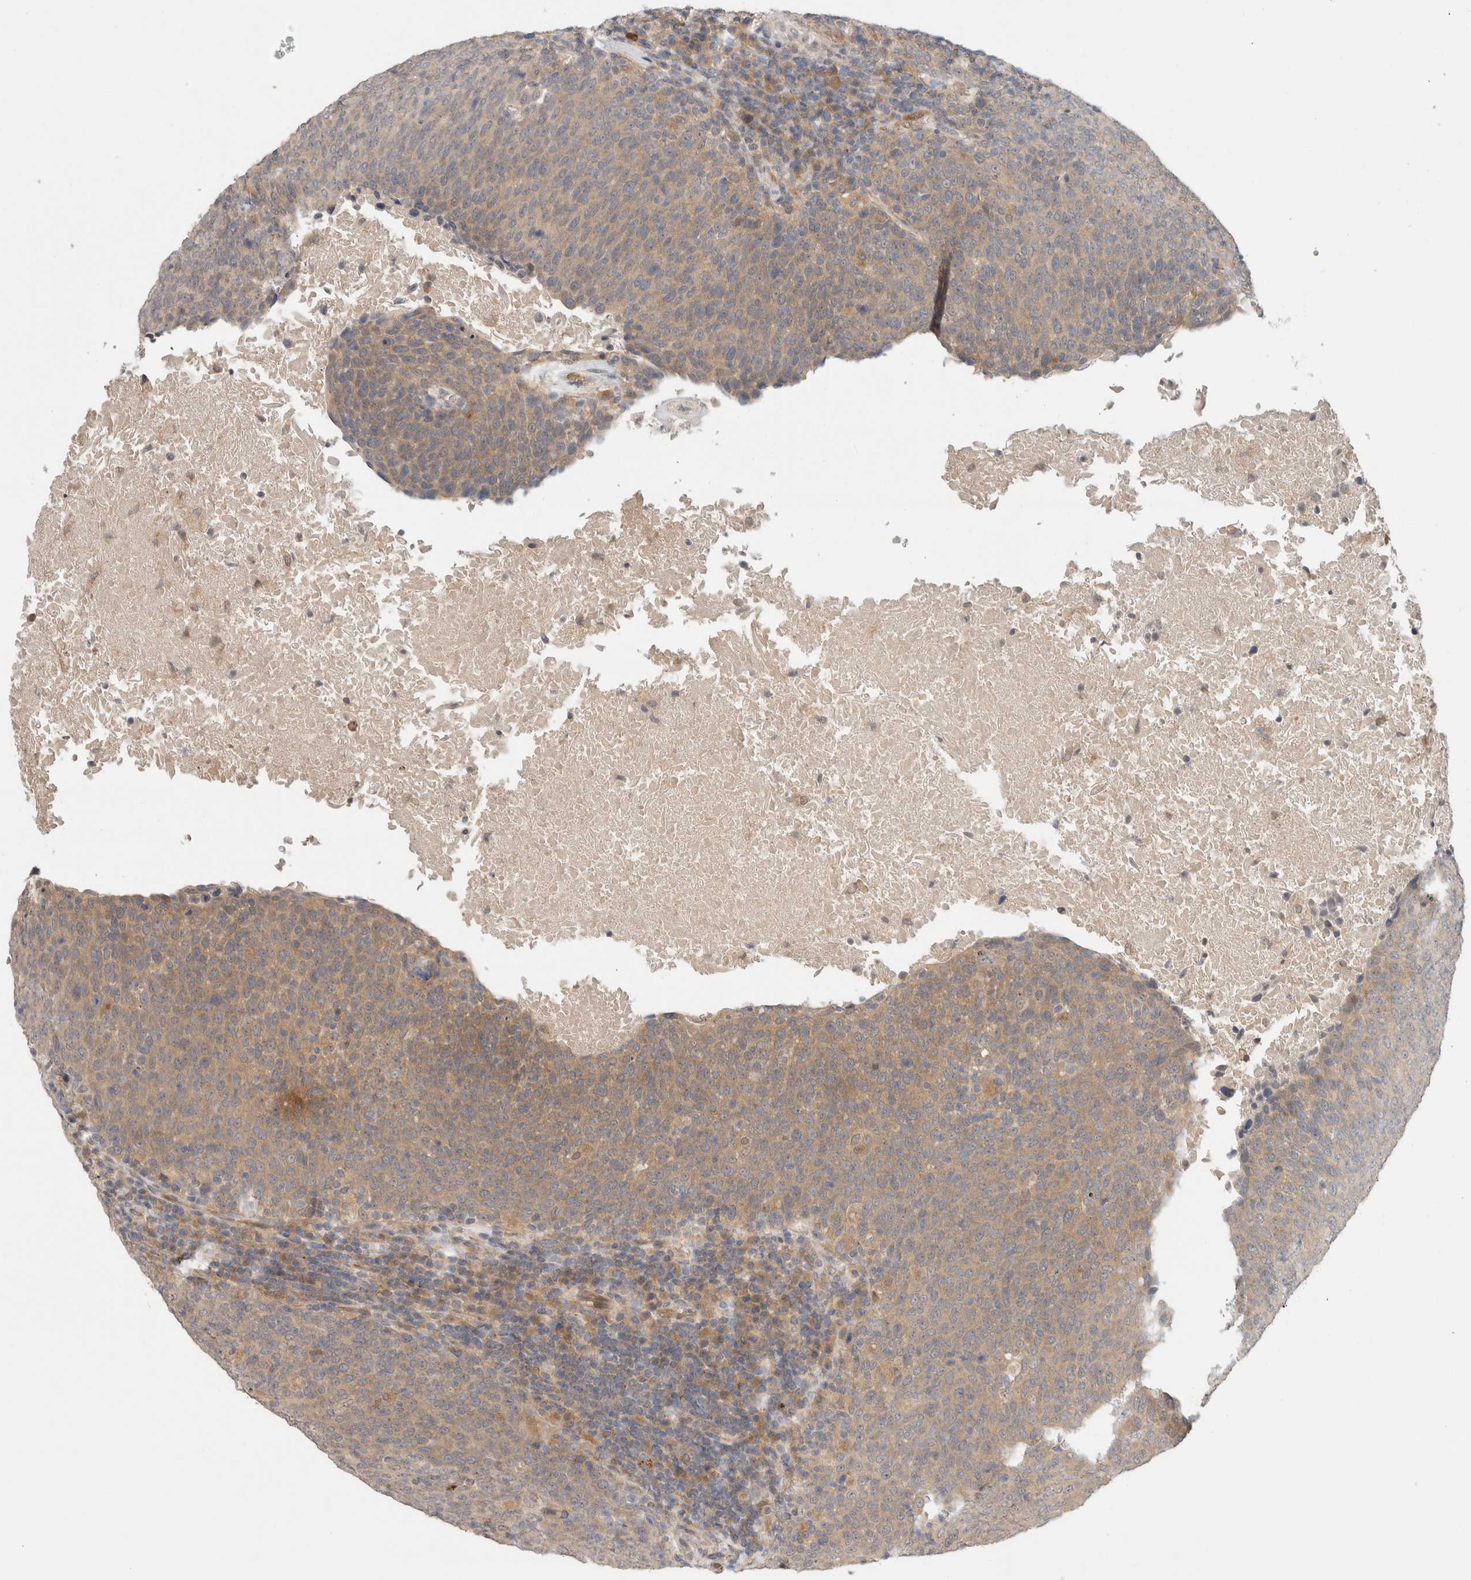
{"staining": {"intensity": "weak", "quantity": ">75%", "location": "cytoplasmic/membranous"}, "tissue": "head and neck cancer", "cell_type": "Tumor cells", "image_type": "cancer", "snomed": [{"axis": "morphology", "description": "Squamous cell carcinoma, NOS"}, {"axis": "morphology", "description": "Squamous cell carcinoma, metastatic, NOS"}, {"axis": "topography", "description": "Lymph node"}, {"axis": "topography", "description": "Head-Neck"}], "caption": "Head and neck cancer (squamous cell carcinoma) tissue displays weak cytoplasmic/membranous positivity in approximately >75% of tumor cells", "gene": "SGK1", "patient": {"sex": "male", "age": 62}}